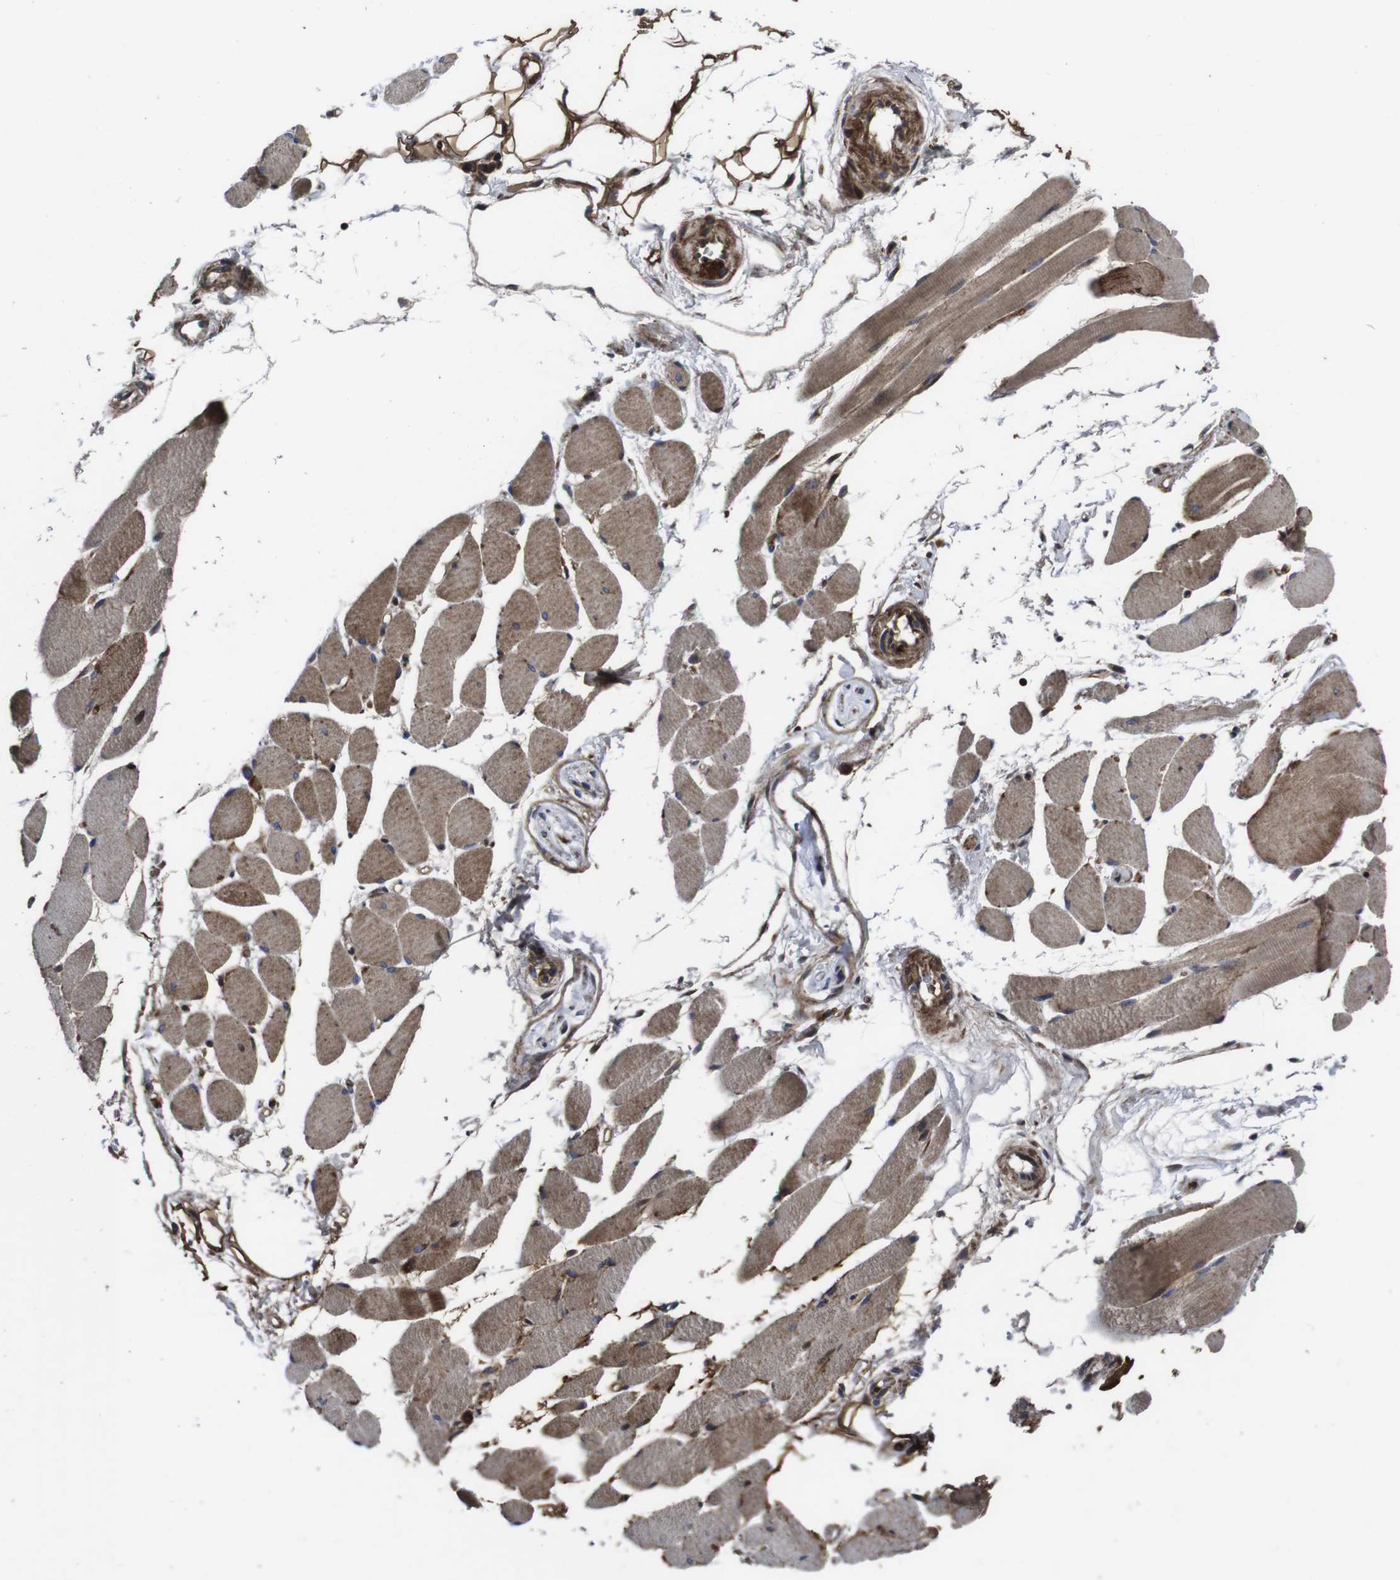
{"staining": {"intensity": "moderate", "quantity": ">75%", "location": "cytoplasmic/membranous"}, "tissue": "skeletal muscle", "cell_type": "Myocytes", "image_type": "normal", "snomed": [{"axis": "morphology", "description": "Normal tissue, NOS"}, {"axis": "topography", "description": "Skeletal muscle"}, {"axis": "topography", "description": "Peripheral nerve tissue"}], "caption": "Immunohistochemical staining of benign skeletal muscle demonstrates moderate cytoplasmic/membranous protein staining in about >75% of myocytes. Immunohistochemistry (ihc) stains the protein of interest in brown and the nuclei are stained blue.", "gene": "SMYD3", "patient": {"sex": "female", "age": 84}}